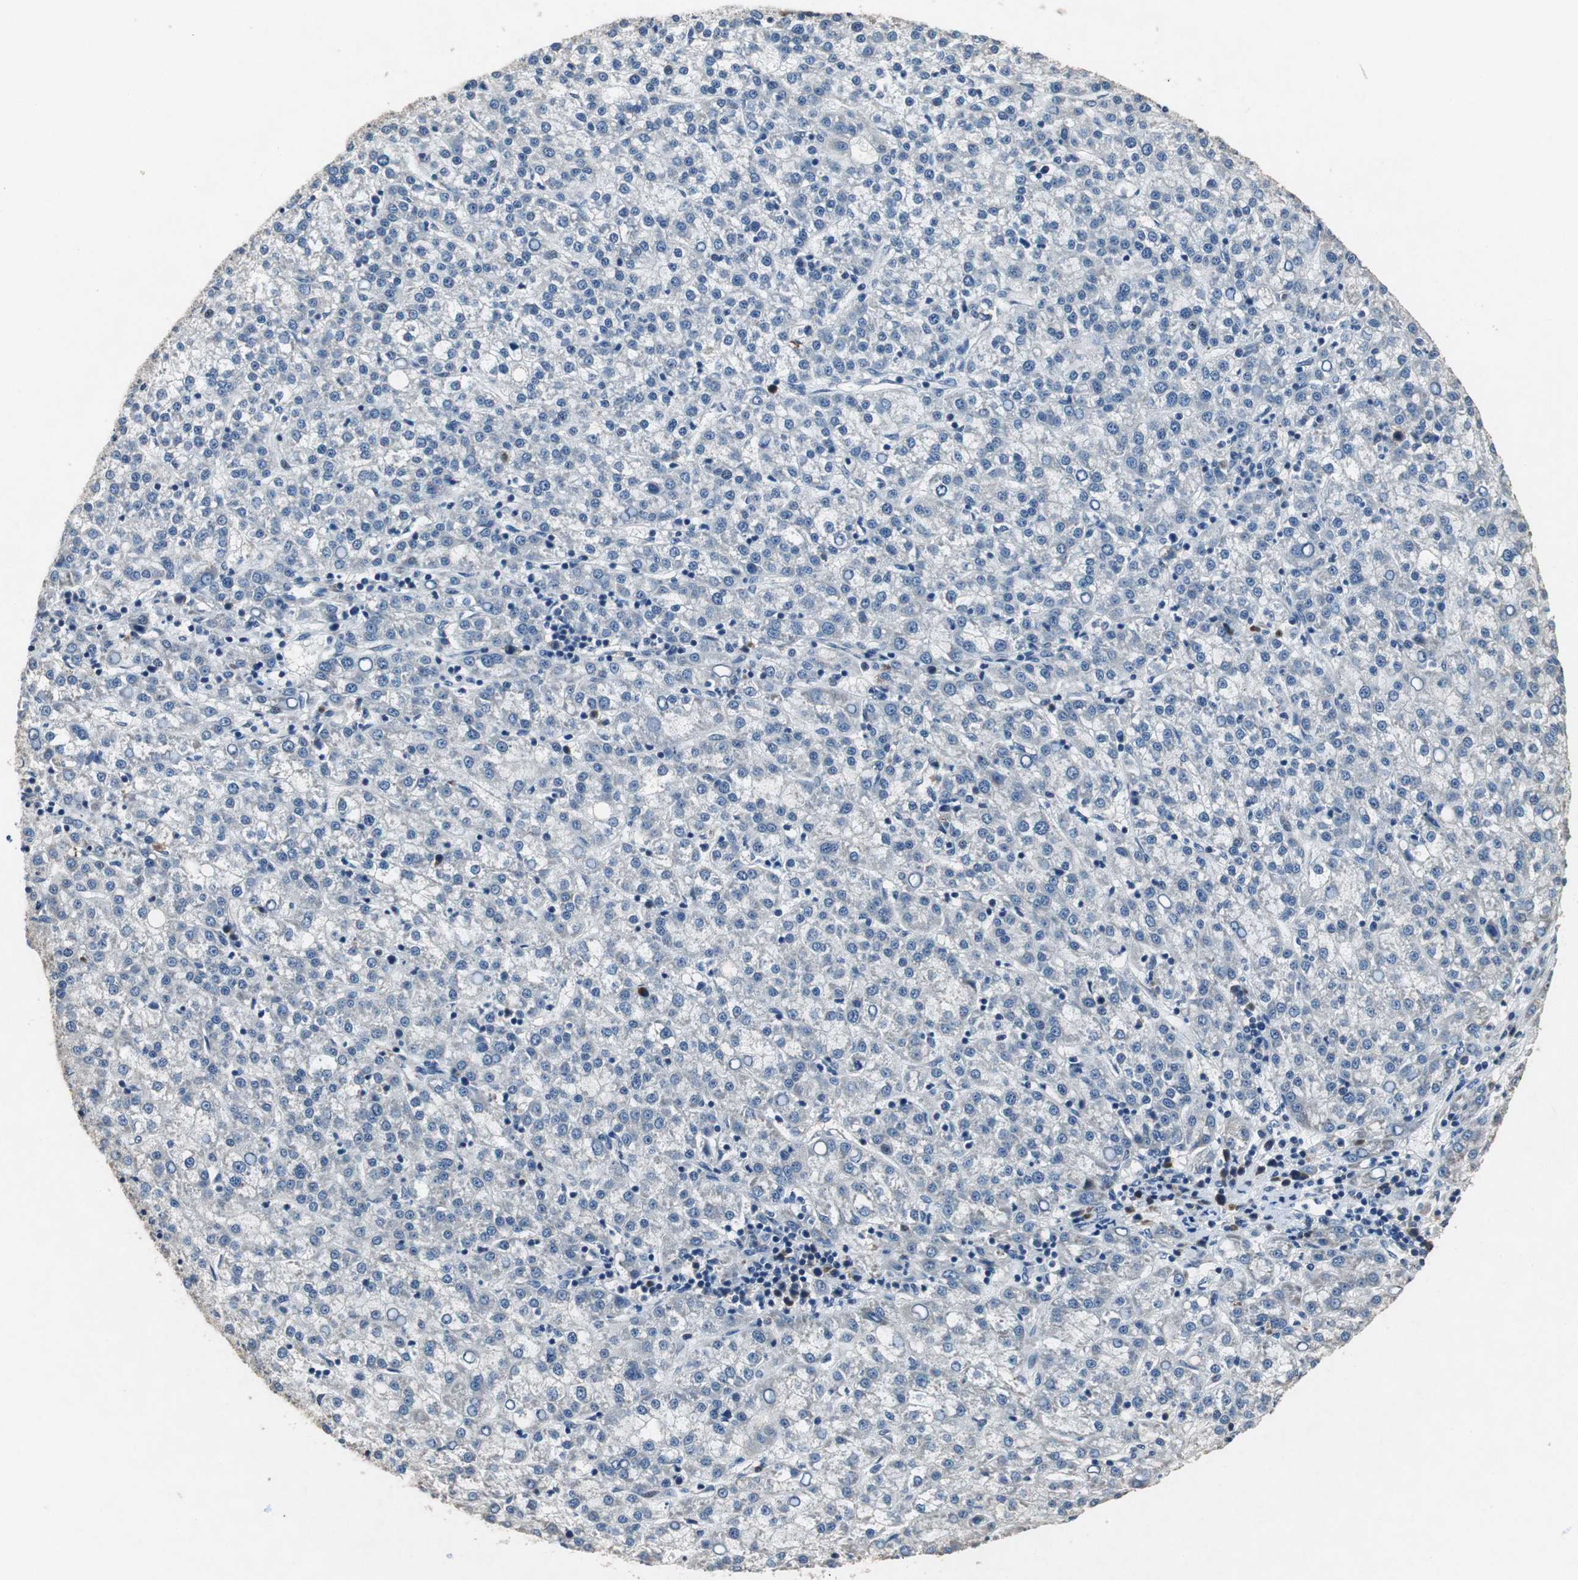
{"staining": {"intensity": "negative", "quantity": "none", "location": "none"}, "tissue": "liver cancer", "cell_type": "Tumor cells", "image_type": "cancer", "snomed": [{"axis": "morphology", "description": "Carcinoma, Hepatocellular, NOS"}, {"axis": "topography", "description": "Liver"}], "caption": "Liver hepatocellular carcinoma was stained to show a protein in brown. There is no significant expression in tumor cells.", "gene": "RPL35", "patient": {"sex": "female", "age": 58}}